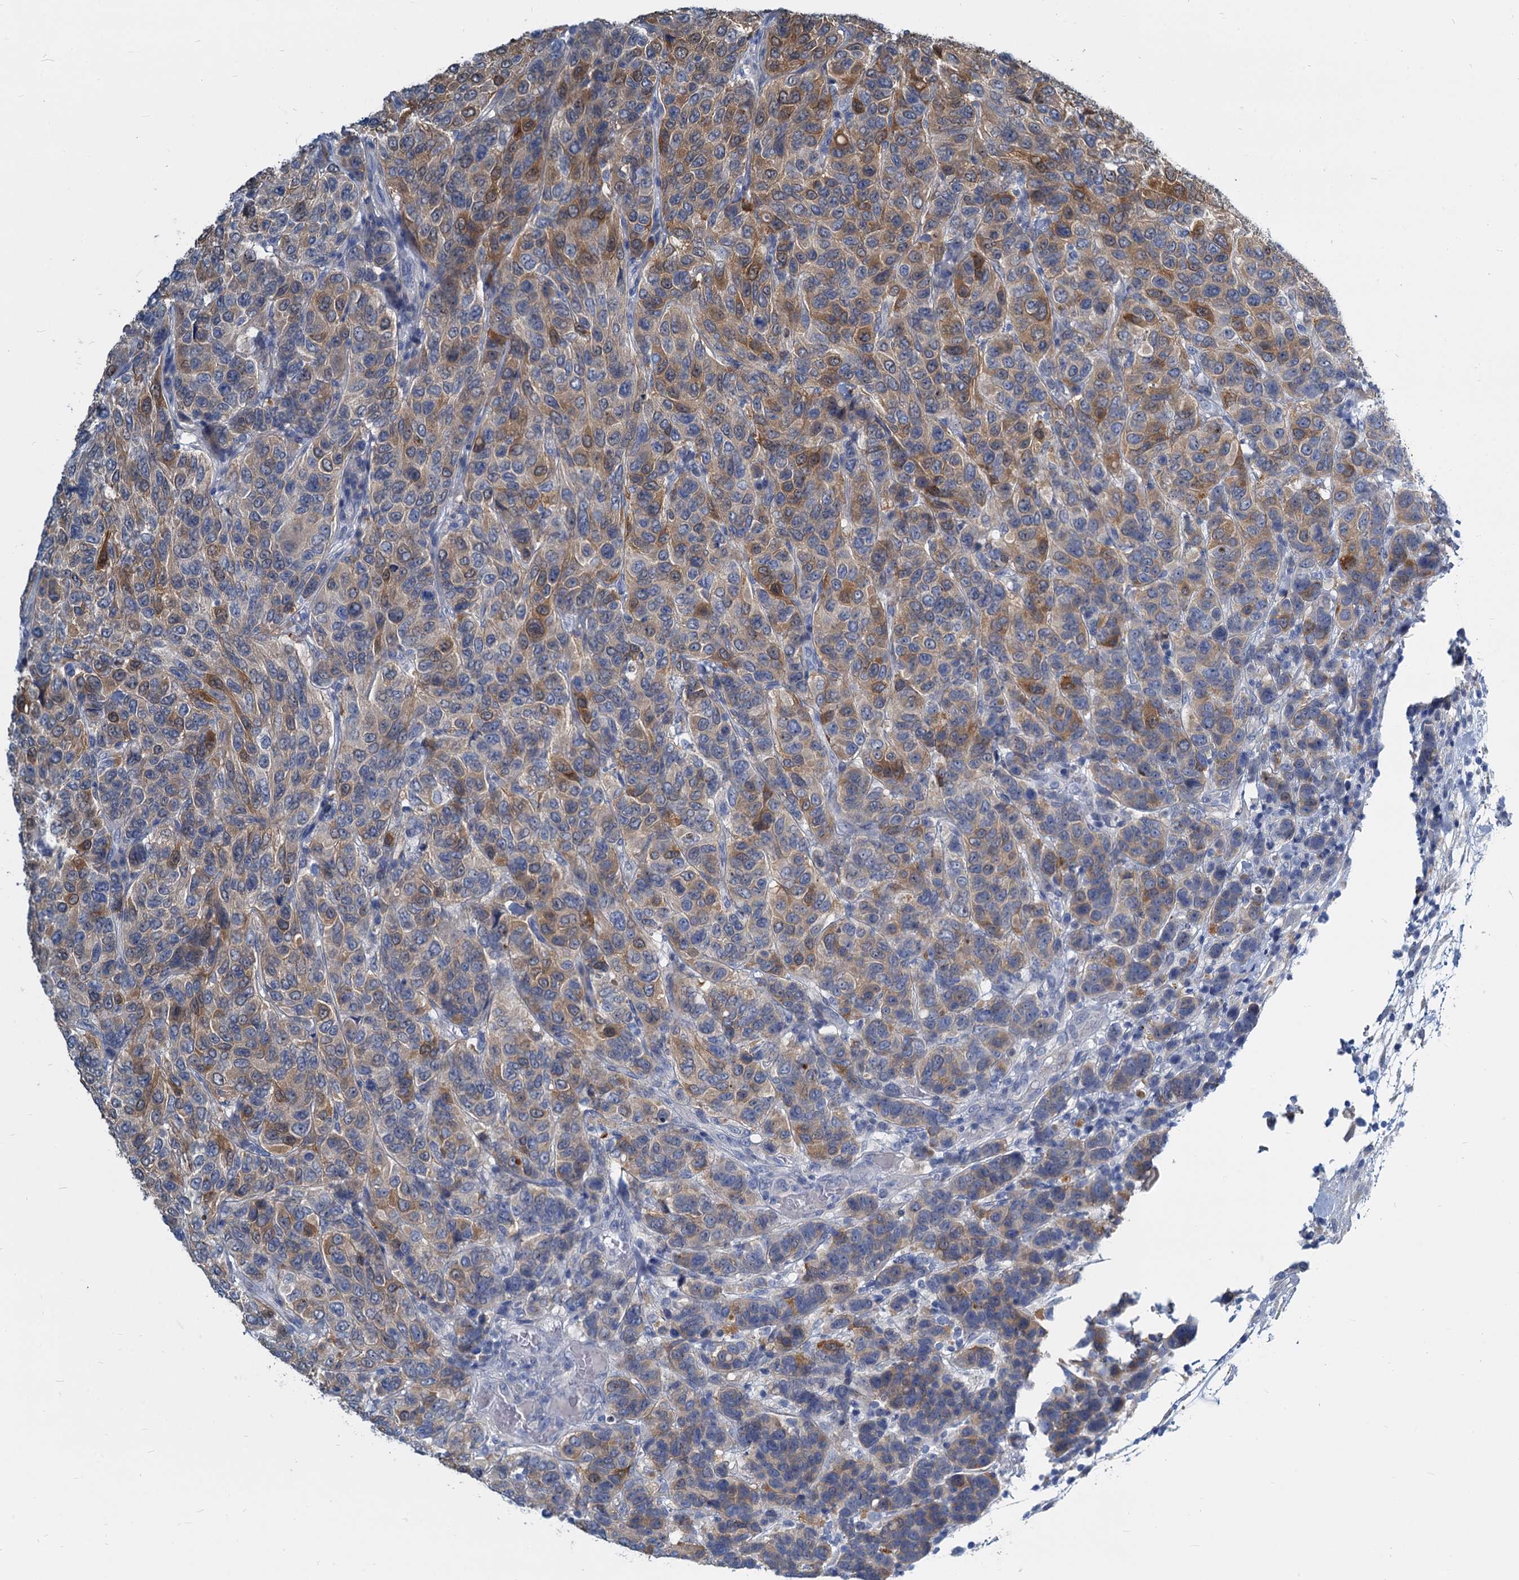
{"staining": {"intensity": "moderate", "quantity": "25%-75%", "location": "cytoplasmic/membranous"}, "tissue": "breast cancer", "cell_type": "Tumor cells", "image_type": "cancer", "snomed": [{"axis": "morphology", "description": "Duct carcinoma"}, {"axis": "topography", "description": "Breast"}], "caption": "Protein staining of intraductal carcinoma (breast) tissue demonstrates moderate cytoplasmic/membranous positivity in approximately 25%-75% of tumor cells.", "gene": "GSTM3", "patient": {"sex": "female", "age": 55}}